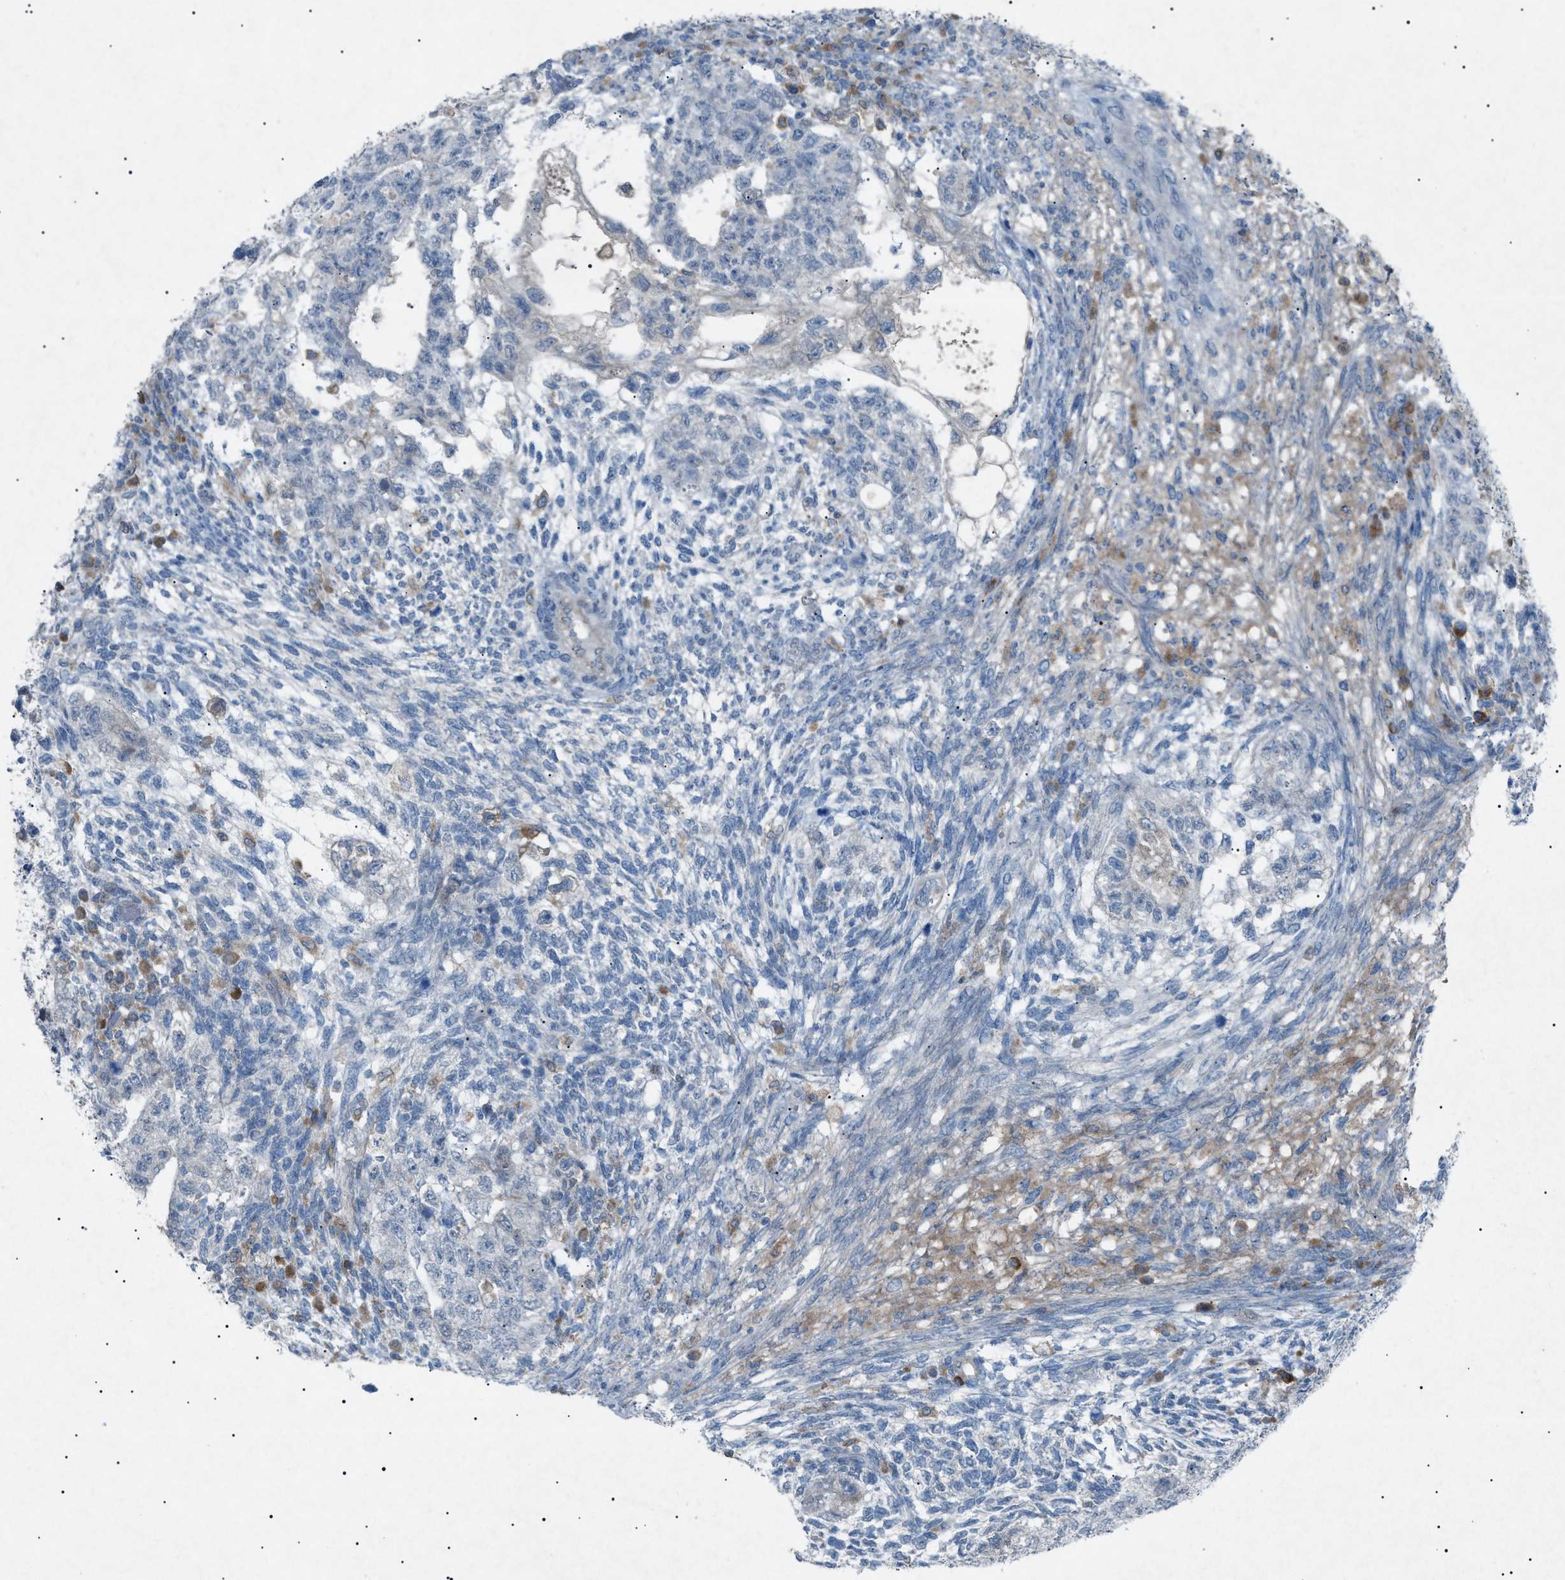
{"staining": {"intensity": "negative", "quantity": "none", "location": "none"}, "tissue": "testis cancer", "cell_type": "Tumor cells", "image_type": "cancer", "snomed": [{"axis": "morphology", "description": "Normal tissue, NOS"}, {"axis": "morphology", "description": "Carcinoma, Embryonal, NOS"}, {"axis": "topography", "description": "Testis"}], "caption": "Protein analysis of testis cancer shows no significant expression in tumor cells. (DAB (3,3'-diaminobenzidine) IHC, high magnification).", "gene": "BTK", "patient": {"sex": "male", "age": 36}}